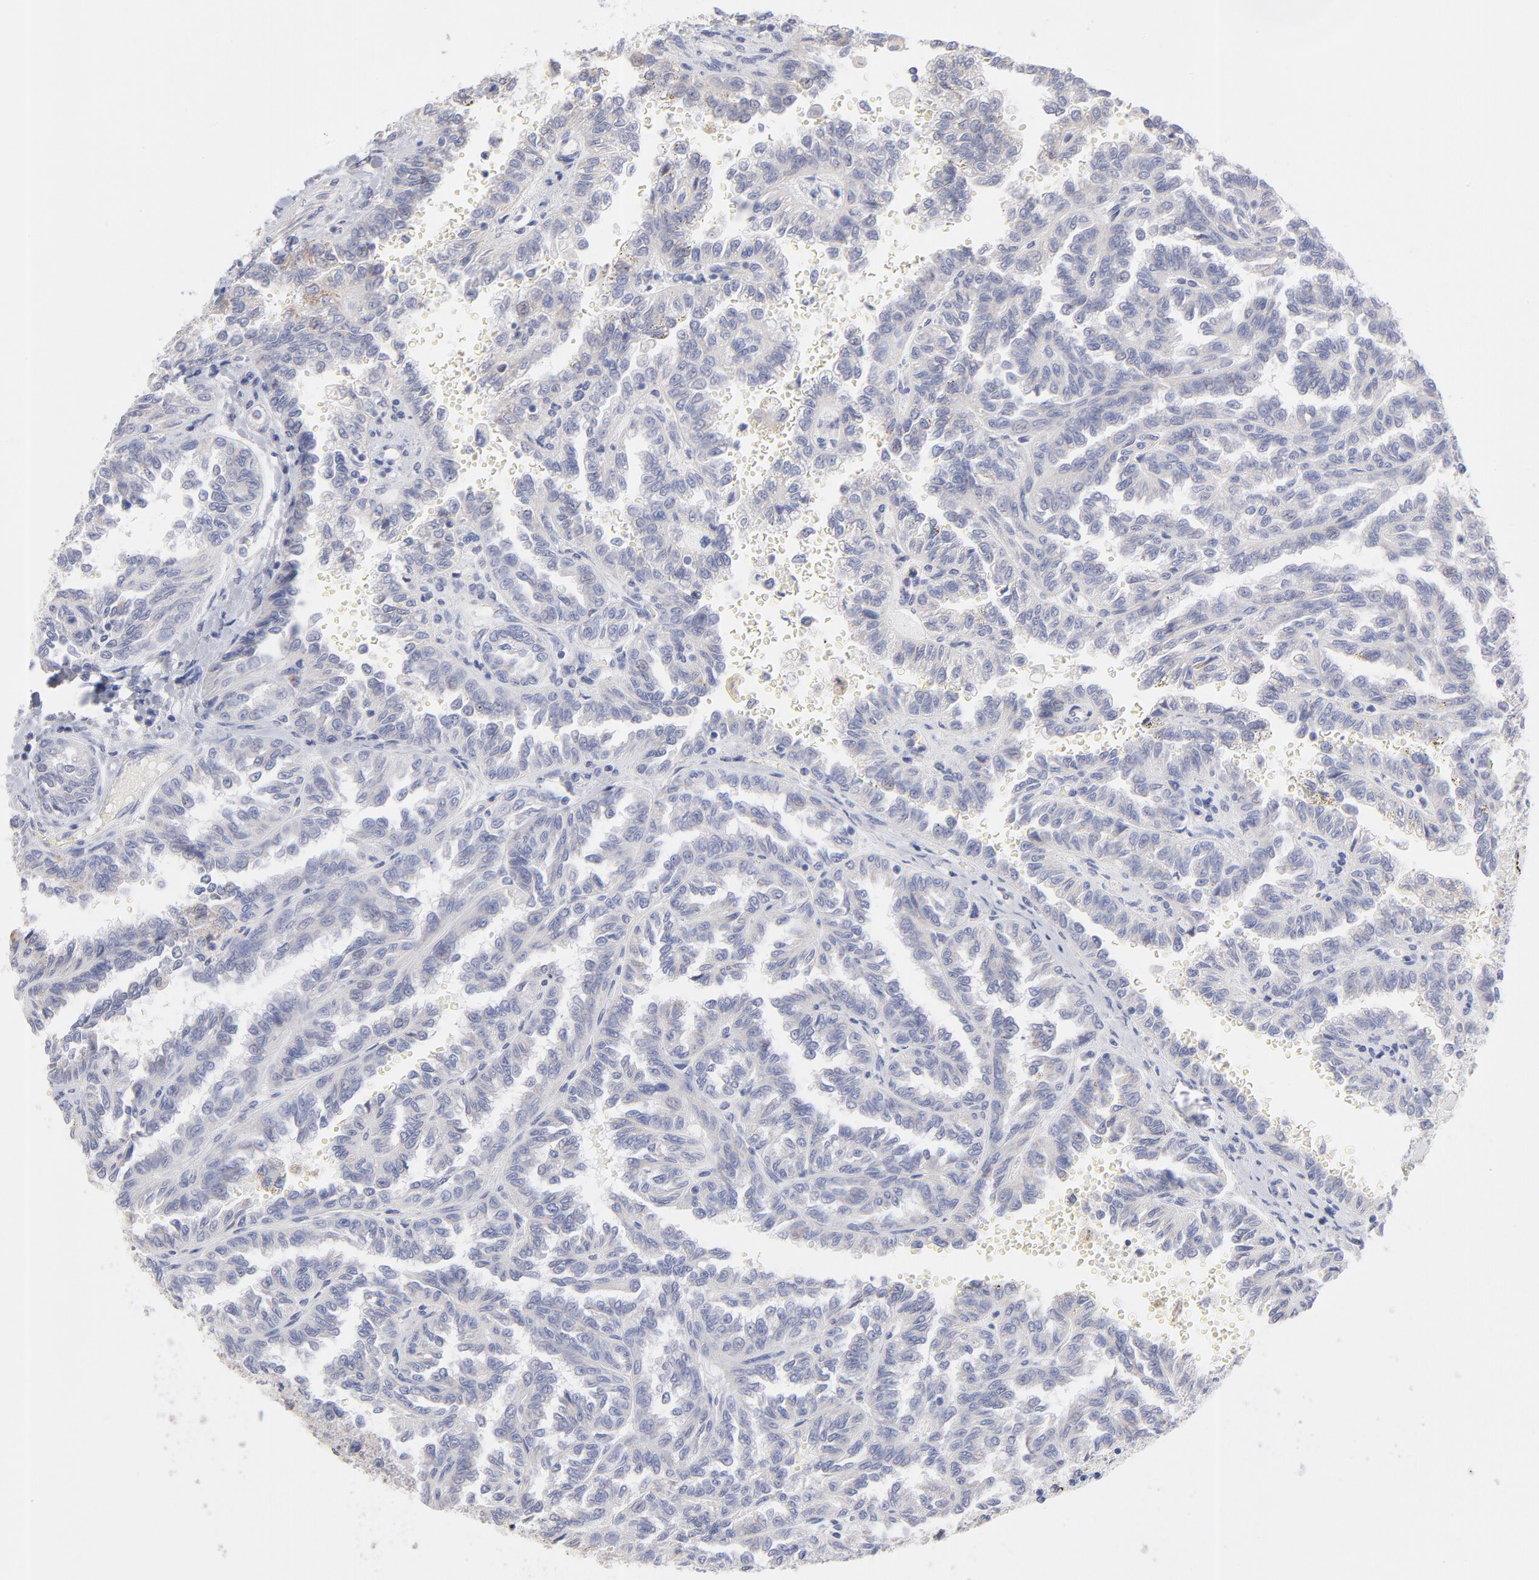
{"staining": {"intensity": "negative", "quantity": "none", "location": "none"}, "tissue": "renal cancer", "cell_type": "Tumor cells", "image_type": "cancer", "snomed": [{"axis": "morphology", "description": "Inflammation, NOS"}, {"axis": "morphology", "description": "Adenocarcinoma, NOS"}, {"axis": "topography", "description": "Kidney"}], "caption": "Tumor cells show no significant protein expression in adenocarcinoma (renal).", "gene": "TST", "patient": {"sex": "male", "age": 68}}